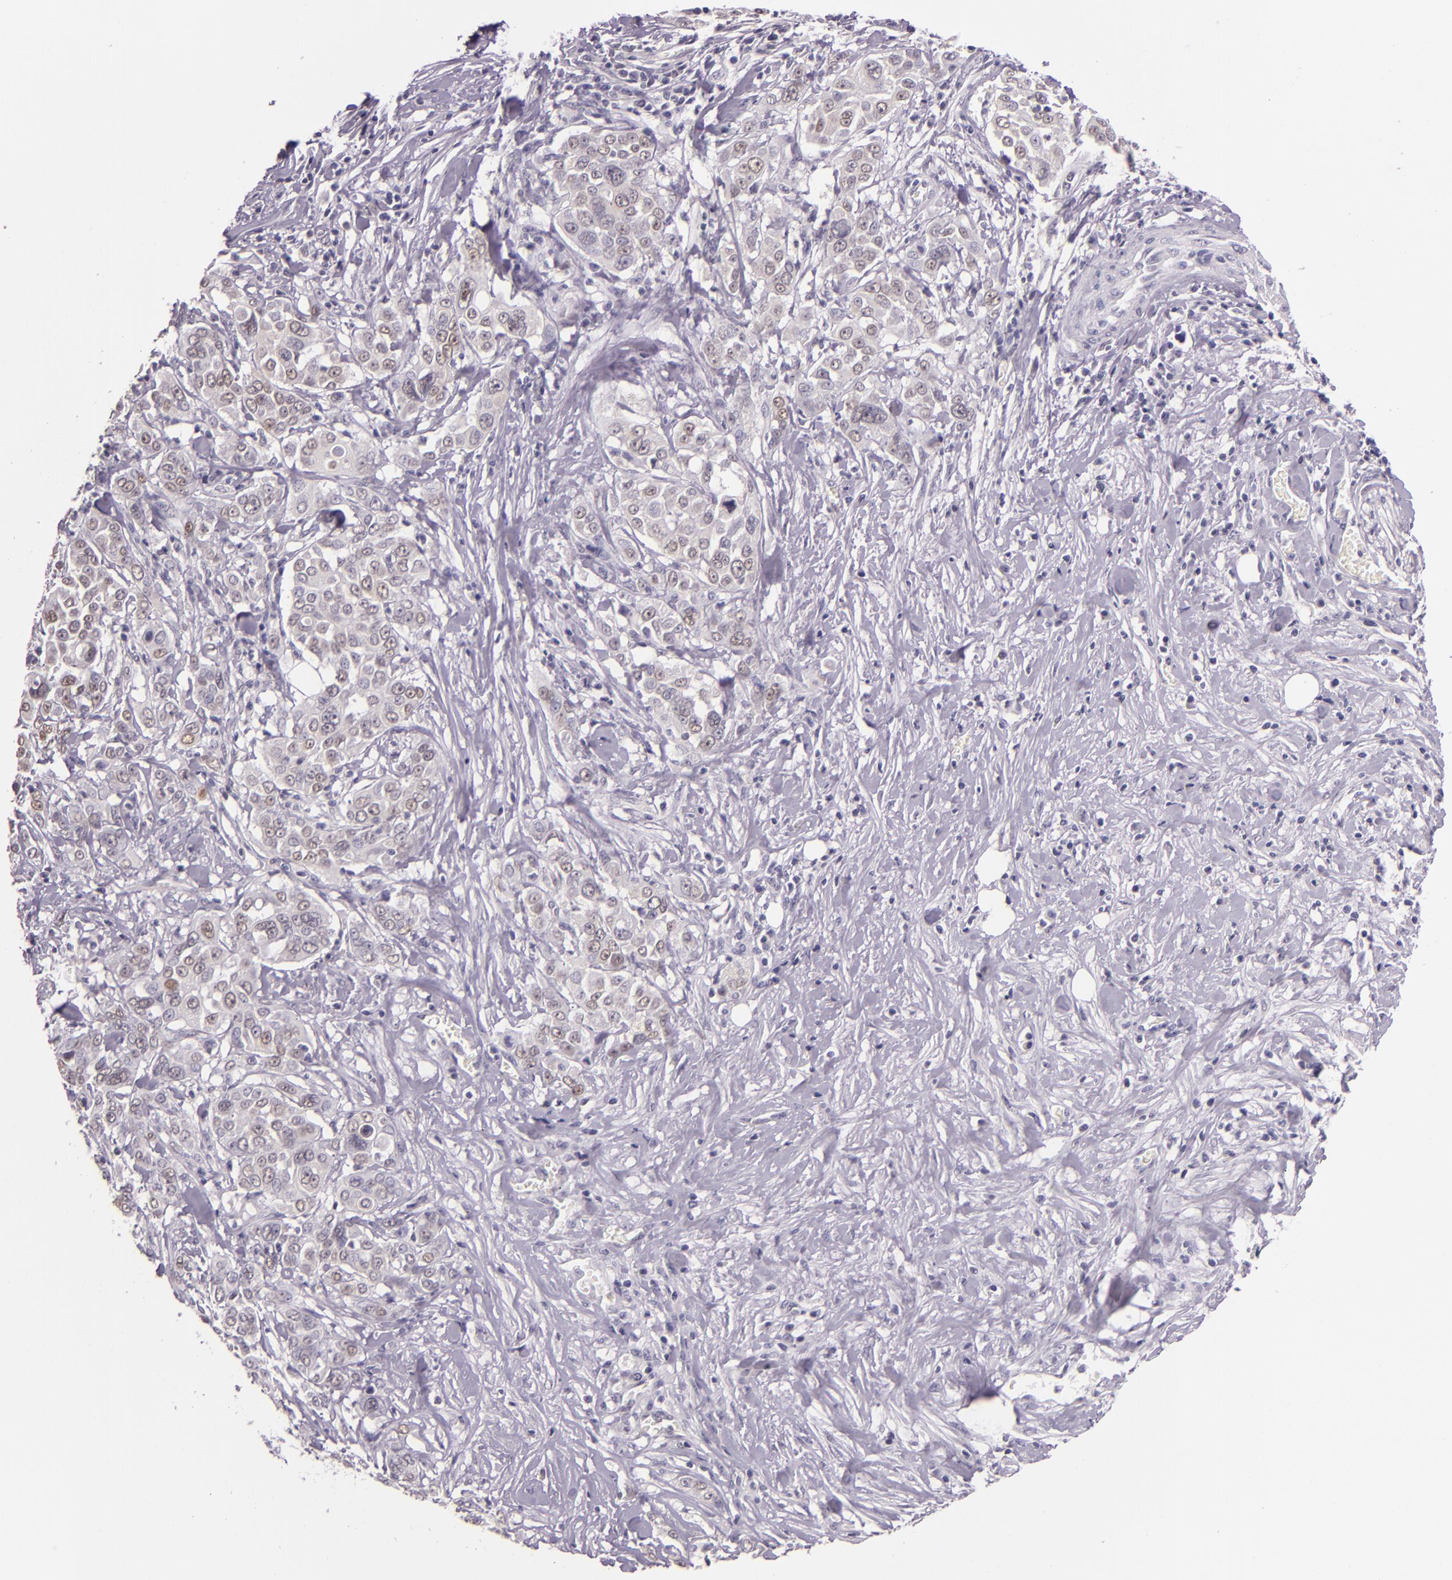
{"staining": {"intensity": "weak", "quantity": "25%-75%", "location": "nuclear"}, "tissue": "pancreatic cancer", "cell_type": "Tumor cells", "image_type": "cancer", "snomed": [{"axis": "morphology", "description": "Adenocarcinoma, NOS"}, {"axis": "topography", "description": "Pancreas"}], "caption": "The photomicrograph displays staining of pancreatic cancer (adenocarcinoma), revealing weak nuclear protein expression (brown color) within tumor cells. Using DAB (3,3'-diaminobenzidine) (brown) and hematoxylin (blue) stains, captured at high magnification using brightfield microscopy.", "gene": "HSPA8", "patient": {"sex": "female", "age": 52}}